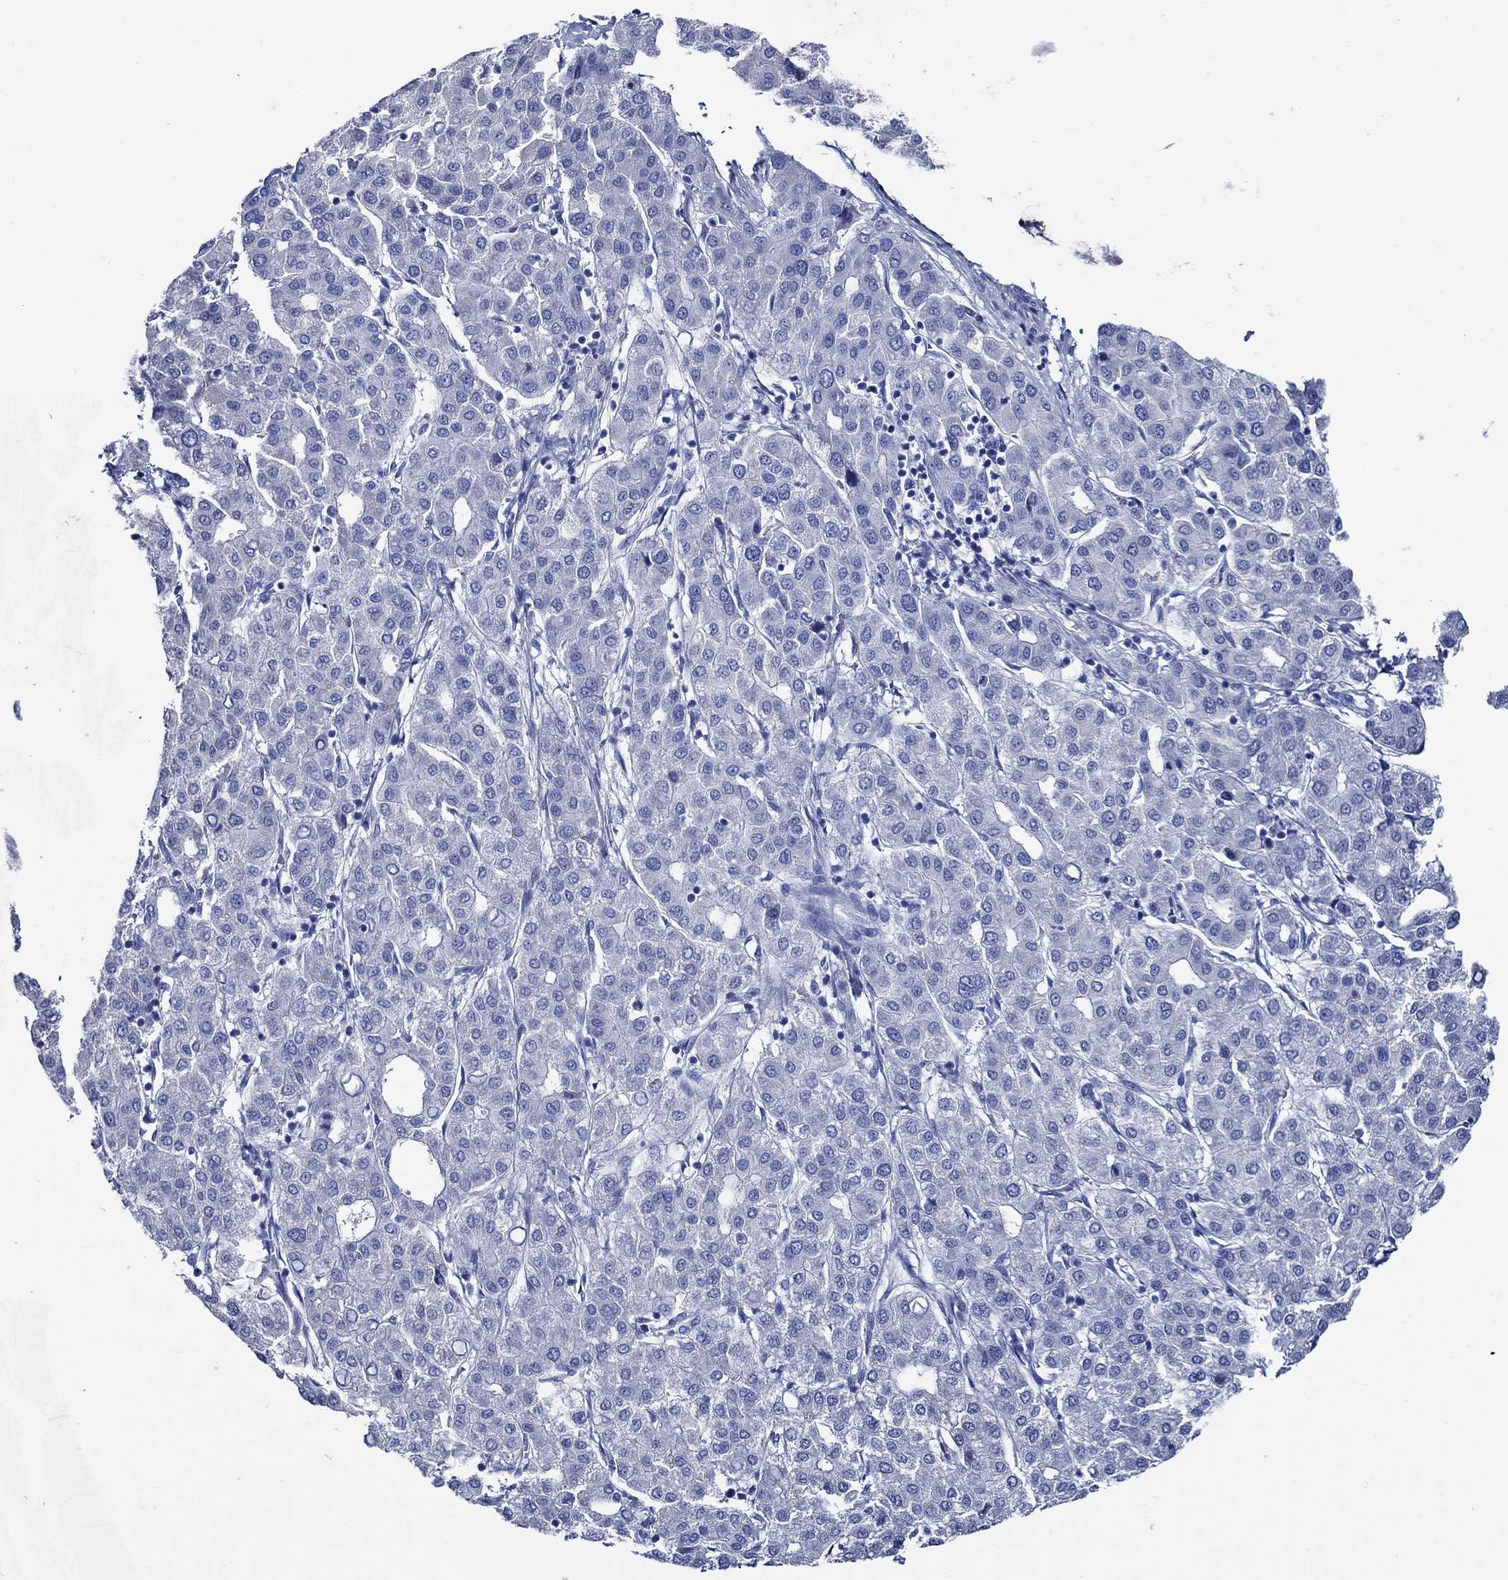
{"staining": {"intensity": "negative", "quantity": "none", "location": "none"}, "tissue": "liver cancer", "cell_type": "Tumor cells", "image_type": "cancer", "snomed": [{"axis": "morphology", "description": "Carcinoma, Hepatocellular, NOS"}, {"axis": "topography", "description": "Liver"}], "caption": "Immunohistochemistry of liver hepatocellular carcinoma demonstrates no expression in tumor cells.", "gene": "SKOR1", "patient": {"sex": "male", "age": 65}}